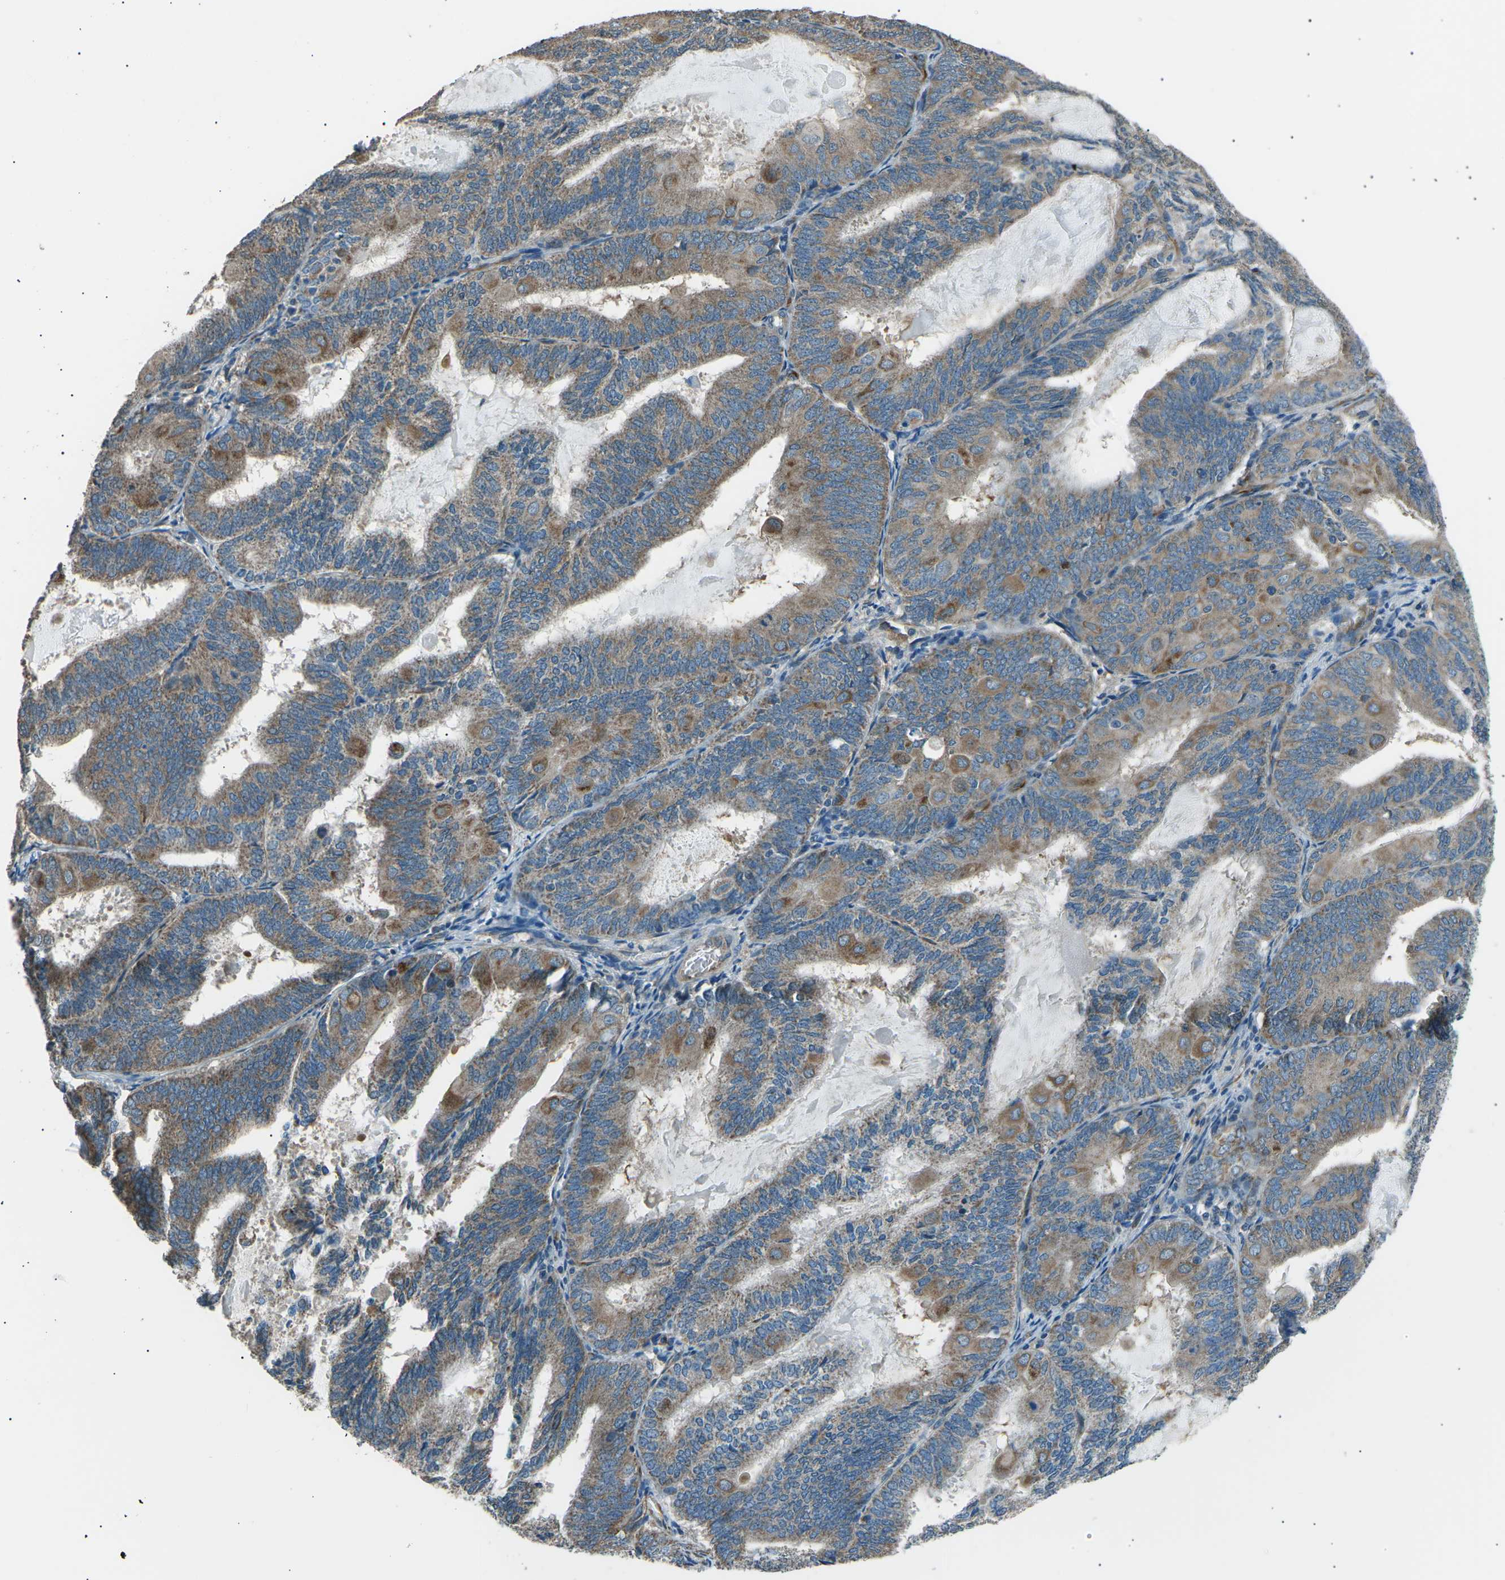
{"staining": {"intensity": "moderate", "quantity": "25%-75%", "location": "cytoplasmic/membranous"}, "tissue": "endometrial cancer", "cell_type": "Tumor cells", "image_type": "cancer", "snomed": [{"axis": "morphology", "description": "Adenocarcinoma, NOS"}, {"axis": "topography", "description": "Endometrium"}], "caption": "There is medium levels of moderate cytoplasmic/membranous positivity in tumor cells of endometrial cancer, as demonstrated by immunohistochemical staining (brown color).", "gene": "SLK", "patient": {"sex": "female", "age": 81}}